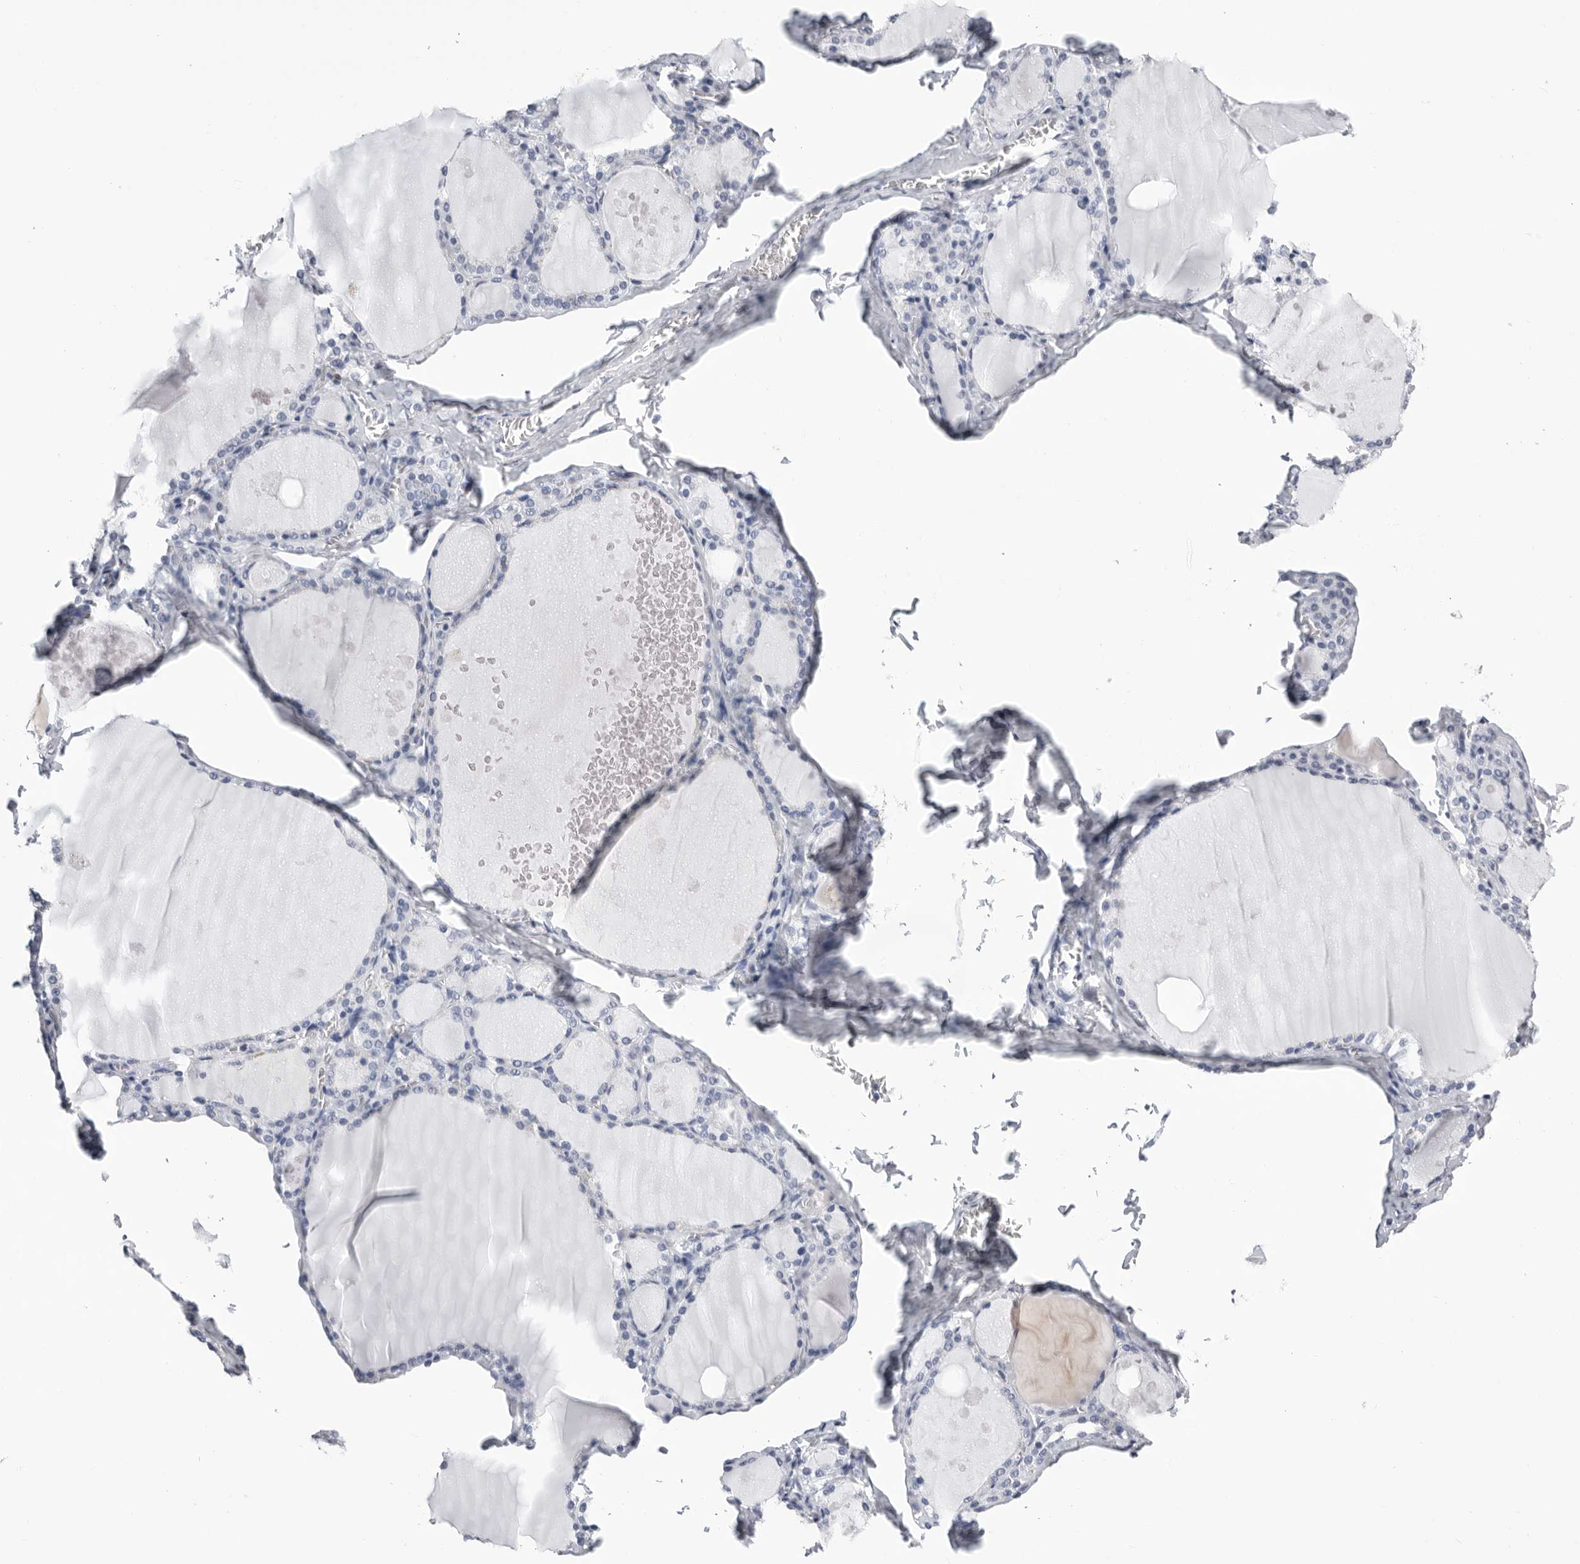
{"staining": {"intensity": "negative", "quantity": "none", "location": "none"}, "tissue": "thyroid gland", "cell_type": "Glandular cells", "image_type": "normal", "snomed": [{"axis": "morphology", "description": "Normal tissue, NOS"}, {"axis": "topography", "description": "Thyroid gland"}], "caption": "Immunohistochemistry (IHC) histopathology image of unremarkable thyroid gland: human thyroid gland stained with DAB reveals no significant protein expression in glandular cells.", "gene": "ZNF502", "patient": {"sex": "male", "age": 56}}